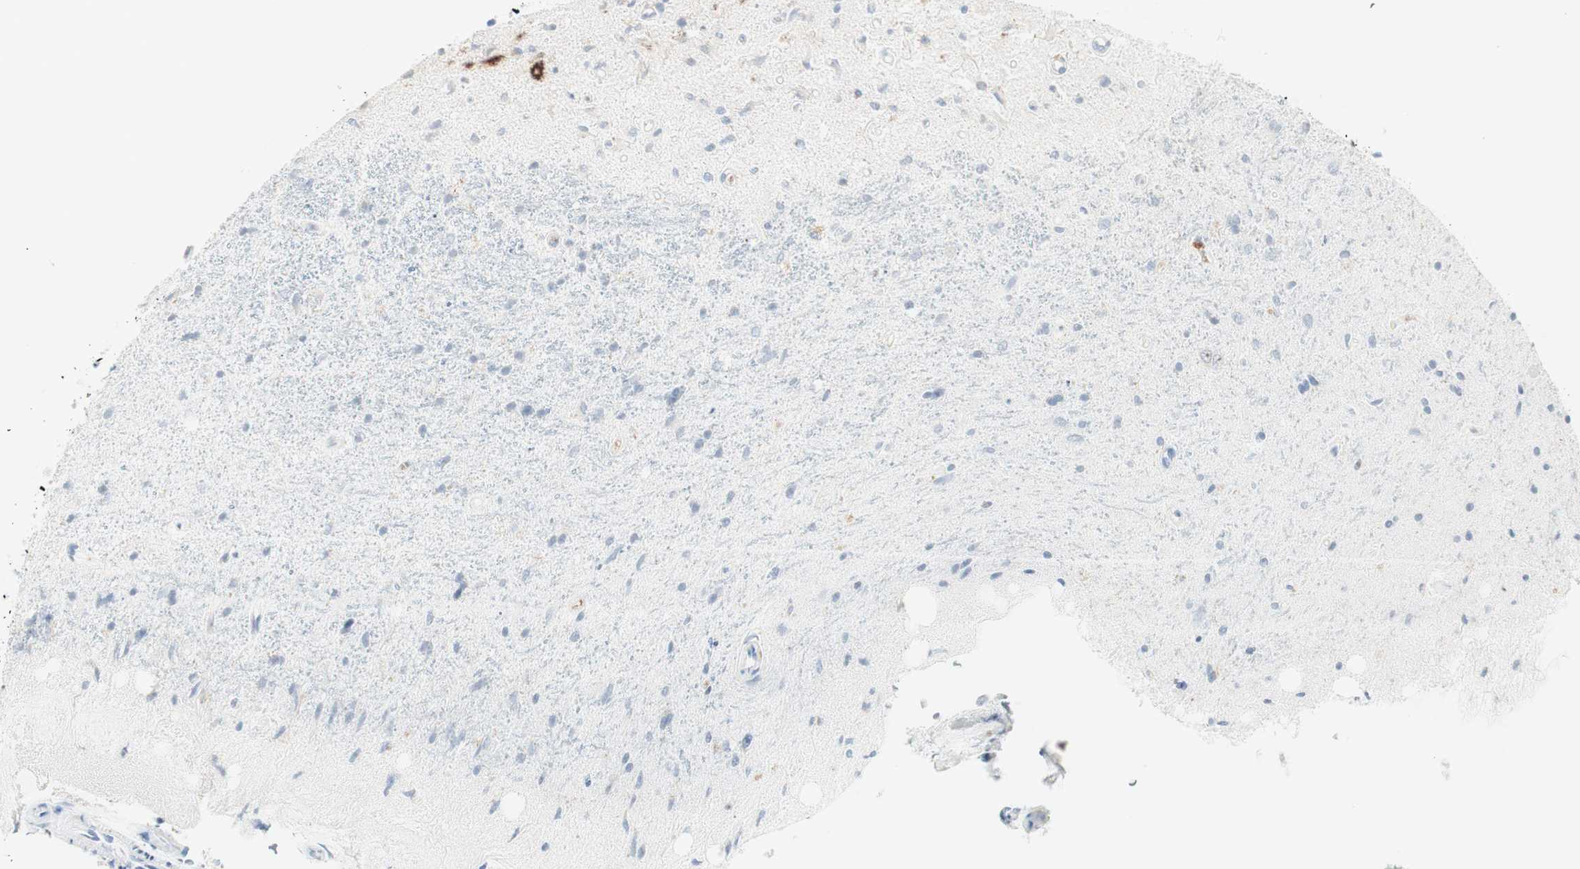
{"staining": {"intensity": "negative", "quantity": "none", "location": "none"}, "tissue": "glioma", "cell_type": "Tumor cells", "image_type": "cancer", "snomed": [{"axis": "morphology", "description": "Glioma, malignant, Low grade"}, {"axis": "topography", "description": "Brain"}], "caption": "An immunohistochemistry image of malignant glioma (low-grade) is shown. There is no staining in tumor cells of malignant glioma (low-grade).", "gene": "MDK", "patient": {"sex": "male", "age": 77}}